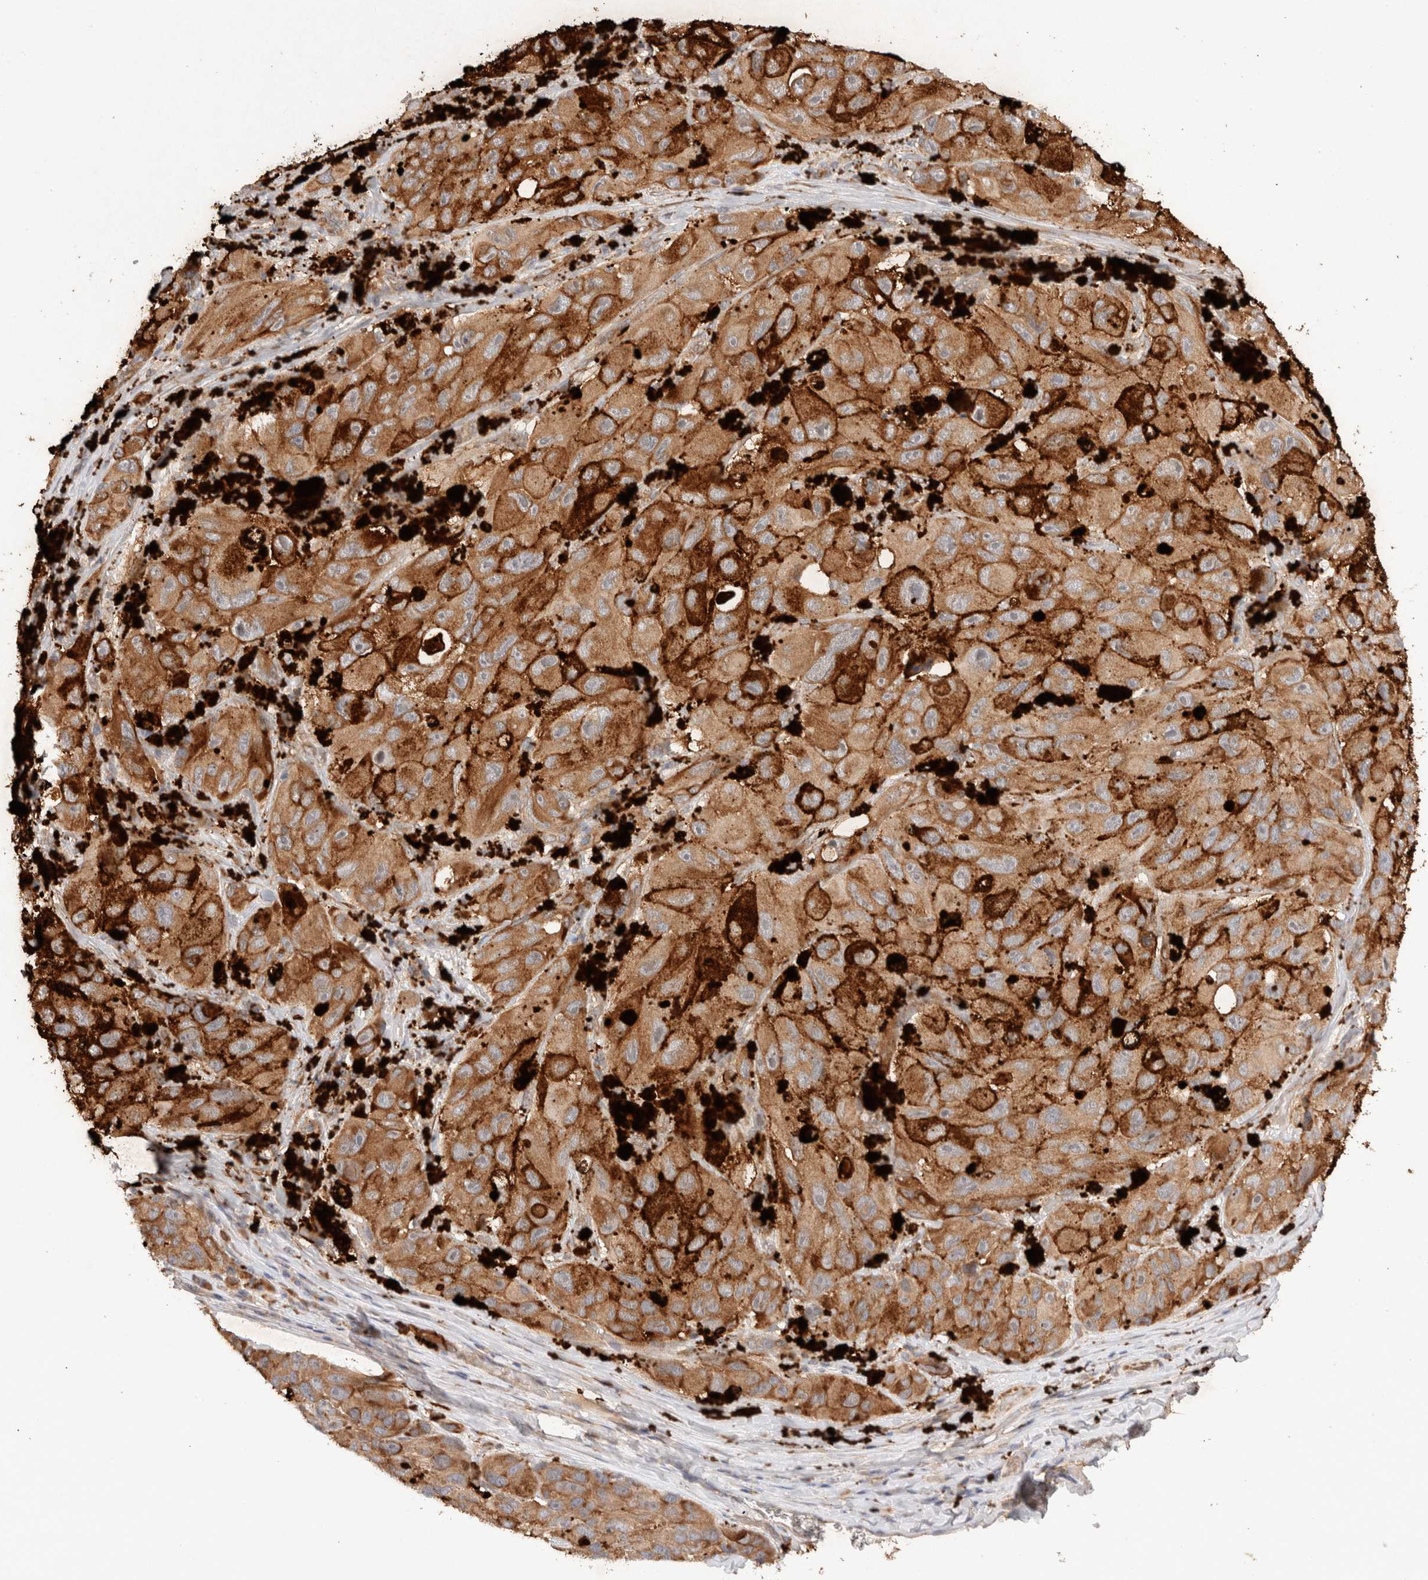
{"staining": {"intensity": "moderate", "quantity": ">75%", "location": "cytoplasmic/membranous"}, "tissue": "melanoma", "cell_type": "Tumor cells", "image_type": "cancer", "snomed": [{"axis": "morphology", "description": "Malignant melanoma, NOS"}, {"axis": "topography", "description": "Skin"}], "caption": "Melanoma tissue displays moderate cytoplasmic/membranous positivity in about >75% of tumor cells, visualized by immunohistochemistry. Using DAB (brown) and hematoxylin (blue) stains, captured at high magnification using brightfield microscopy.", "gene": "KLHL20", "patient": {"sex": "female", "age": 73}}